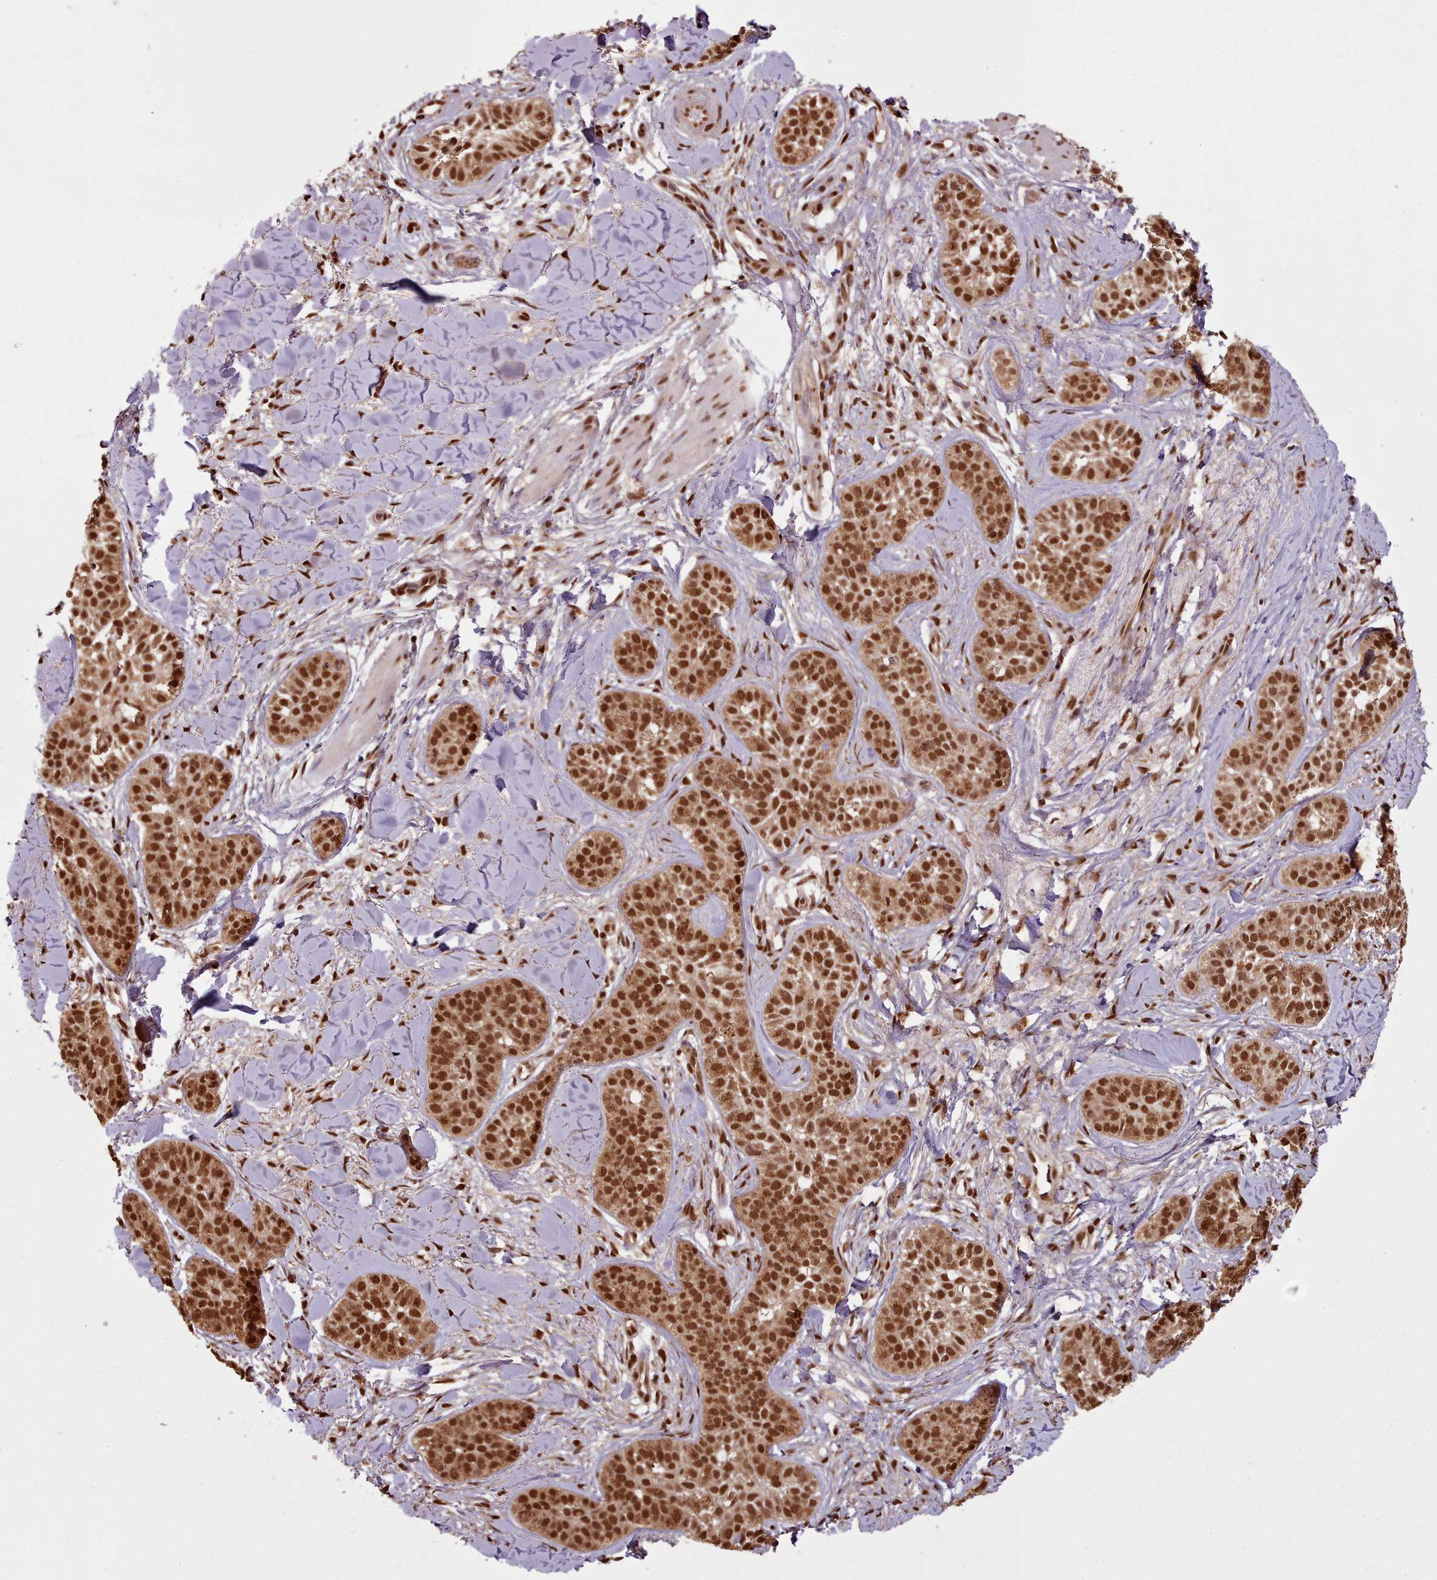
{"staining": {"intensity": "strong", "quantity": ">75%", "location": "nuclear"}, "tissue": "skin cancer", "cell_type": "Tumor cells", "image_type": "cancer", "snomed": [{"axis": "morphology", "description": "Basal cell carcinoma"}, {"axis": "topography", "description": "Skin"}], "caption": "Skin cancer (basal cell carcinoma) stained for a protein (brown) displays strong nuclear positive positivity in about >75% of tumor cells.", "gene": "RPS27A", "patient": {"sex": "male", "age": 52}}